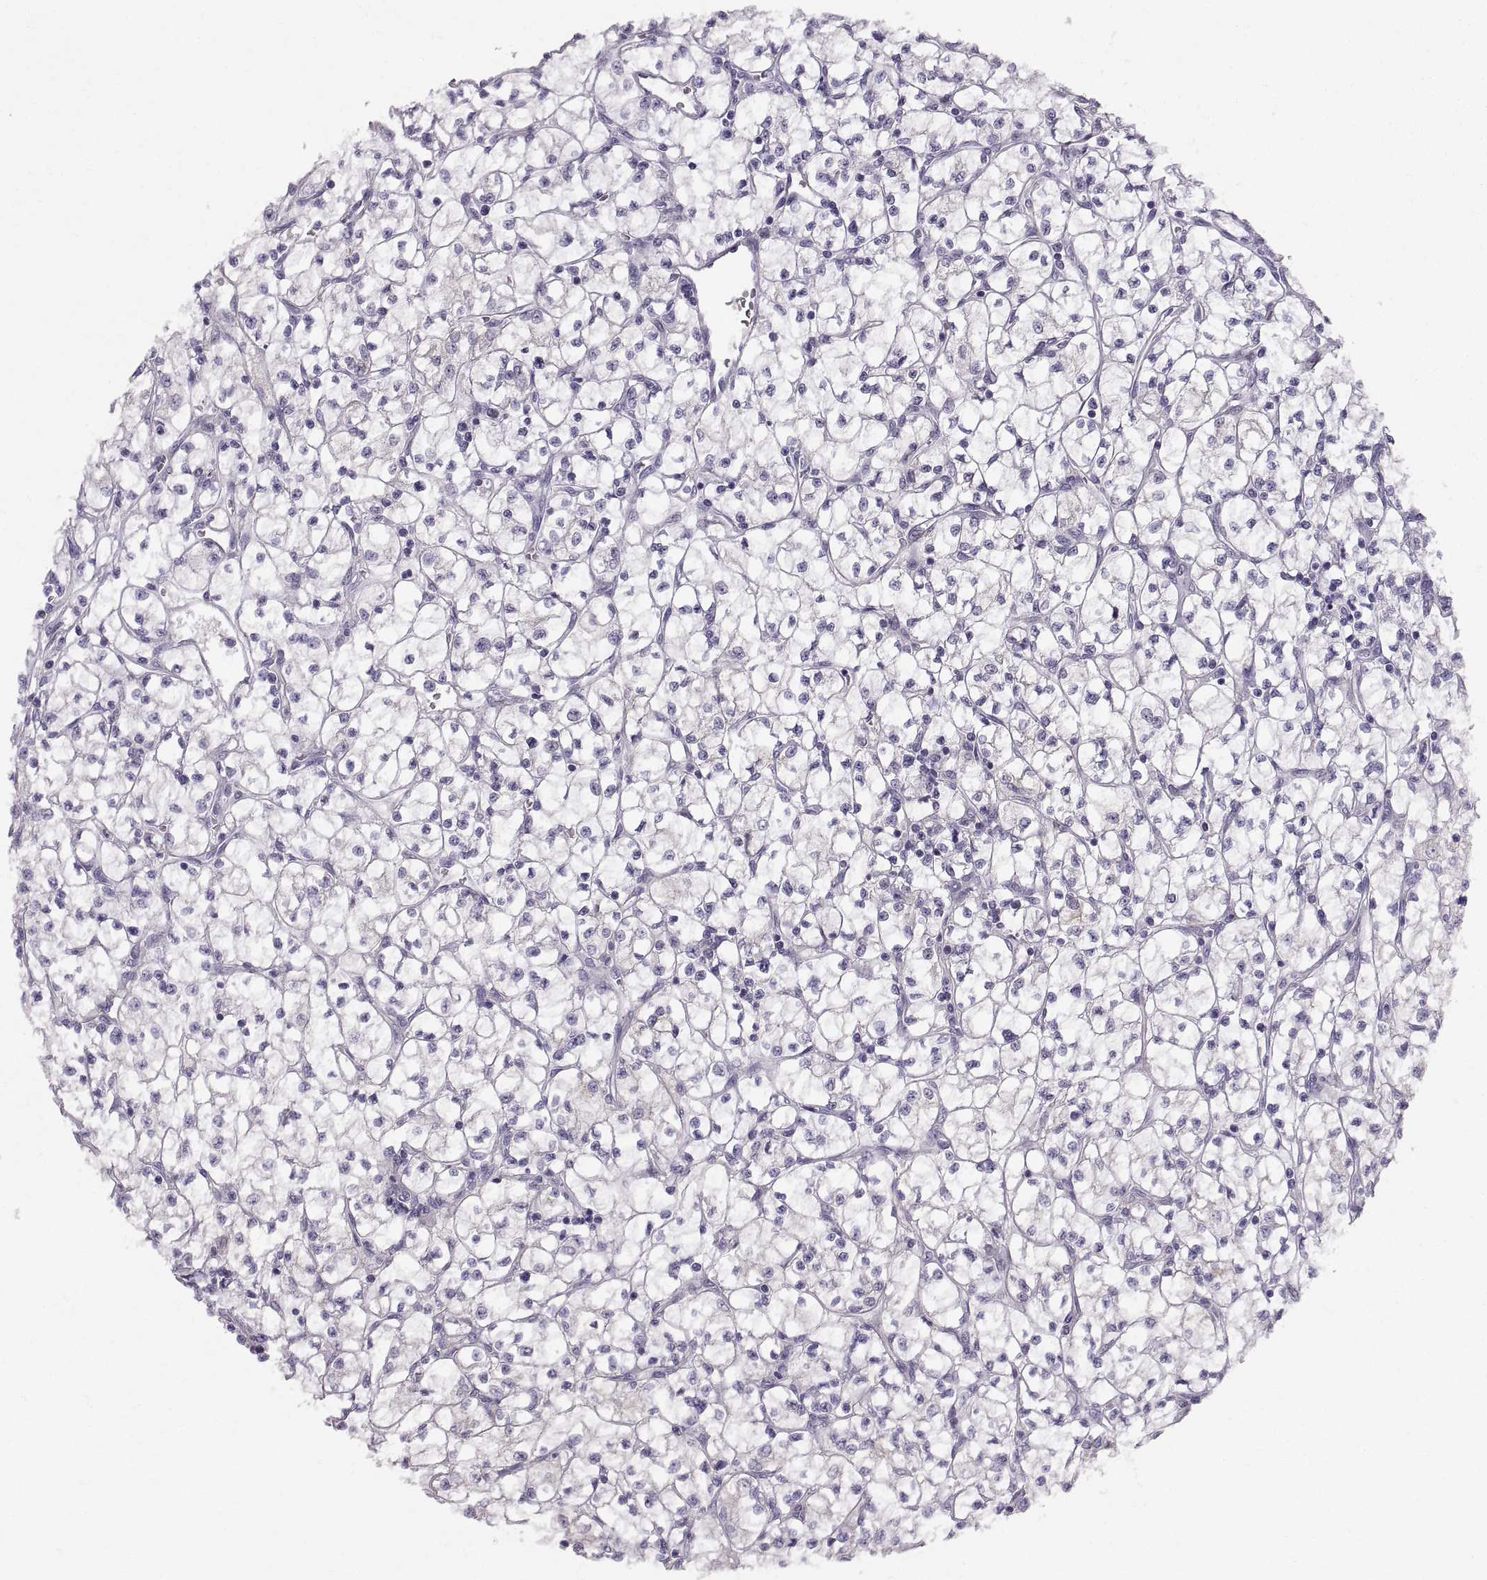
{"staining": {"intensity": "negative", "quantity": "none", "location": "none"}, "tissue": "renal cancer", "cell_type": "Tumor cells", "image_type": "cancer", "snomed": [{"axis": "morphology", "description": "Adenocarcinoma, NOS"}, {"axis": "topography", "description": "Kidney"}], "caption": "A high-resolution photomicrograph shows immunohistochemistry staining of adenocarcinoma (renal), which exhibits no significant expression in tumor cells. (DAB (3,3'-diaminobenzidine) immunohistochemistry (IHC) visualized using brightfield microscopy, high magnification).", "gene": "SLC22A6", "patient": {"sex": "female", "age": 64}}